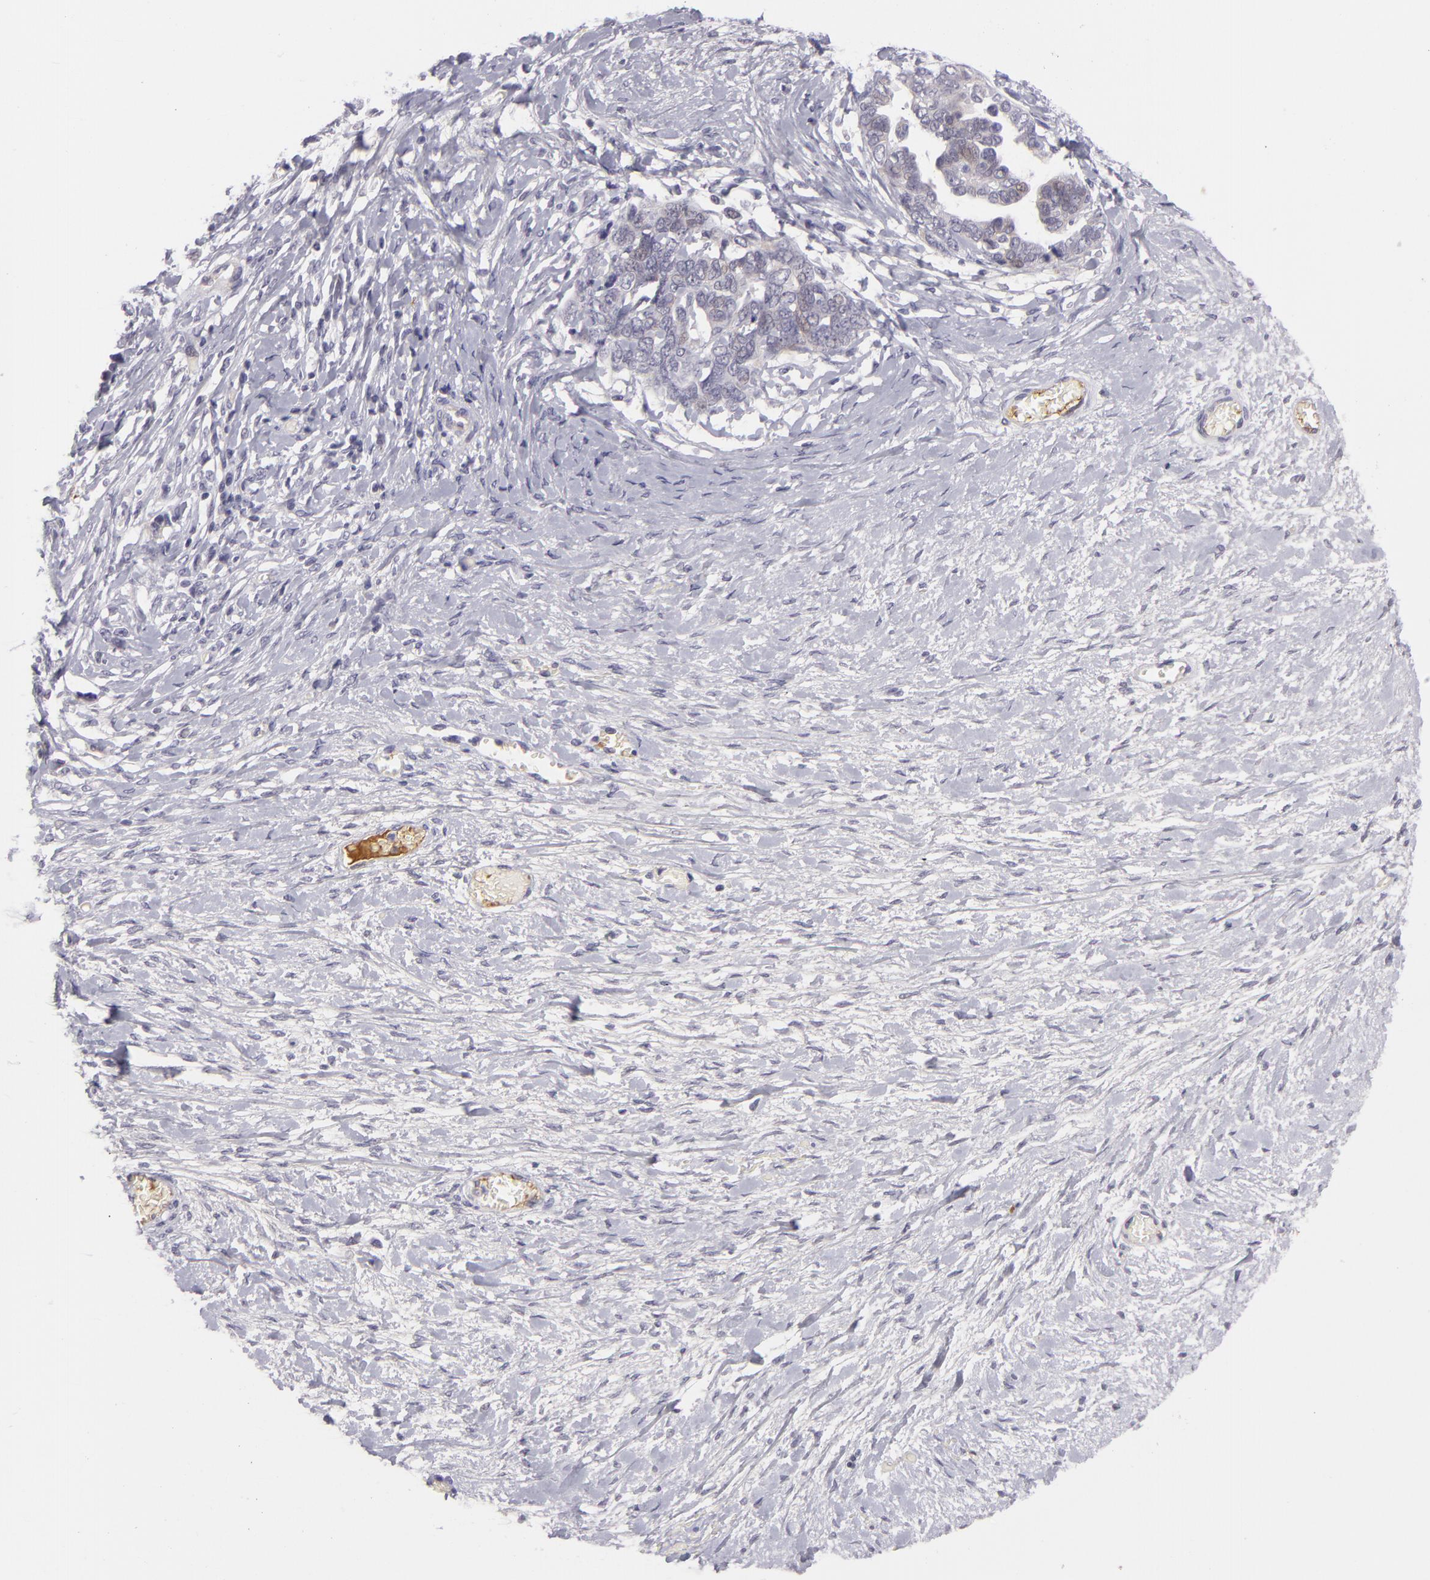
{"staining": {"intensity": "negative", "quantity": "none", "location": "none"}, "tissue": "ovarian cancer", "cell_type": "Tumor cells", "image_type": "cancer", "snomed": [{"axis": "morphology", "description": "Cystadenocarcinoma, serous, NOS"}, {"axis": "topography", "description": "Ovary"}], "caption": "Photomicrograph shows no significant protein staining in tumor cells of ovarian serous cystadenocarcinoma.", "gene": "CTNNB1", "patient": {"sex": "female", "age": 69}}